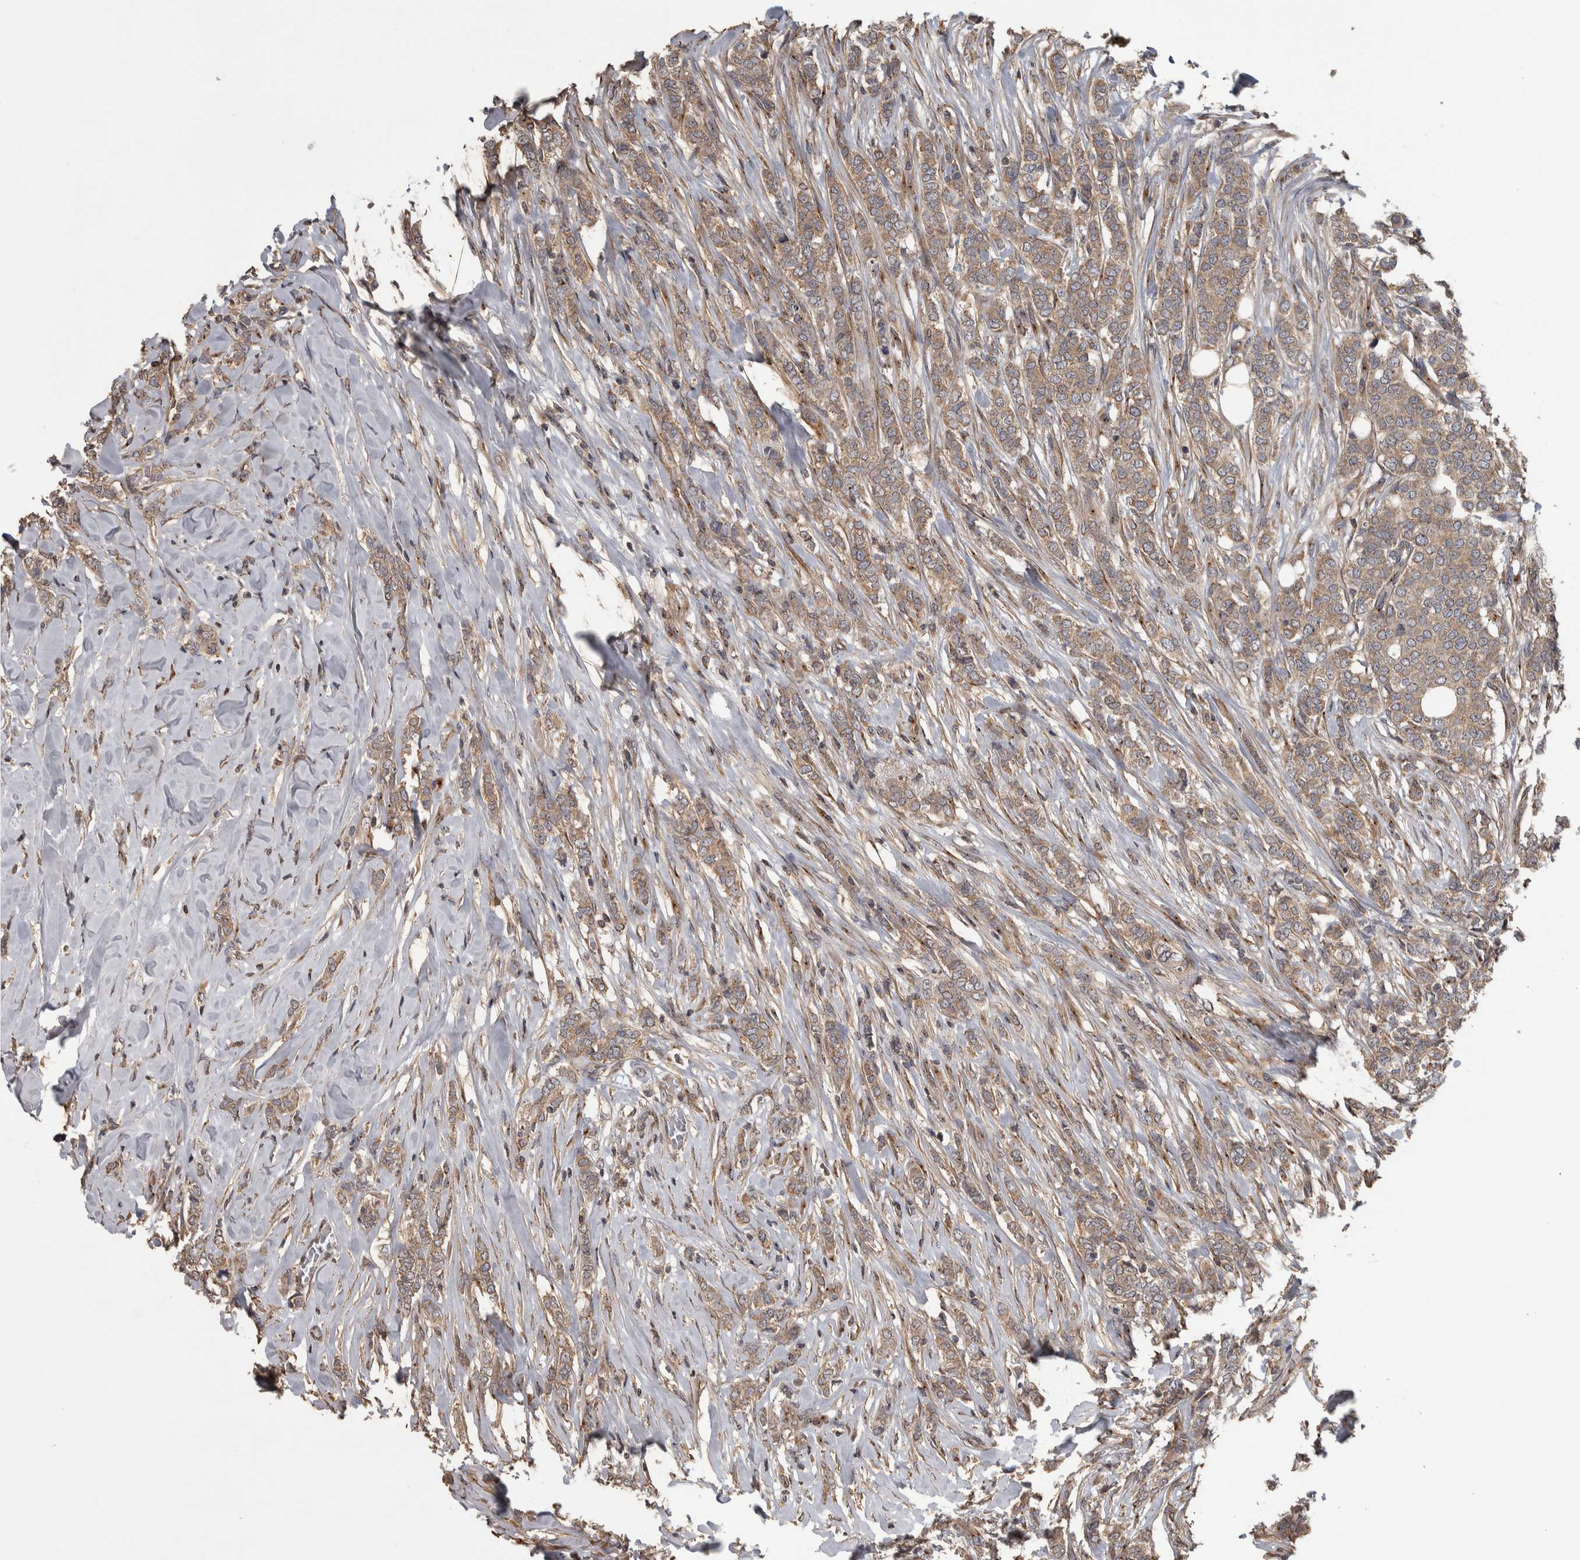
{"staining": {"intensity": "moderate", "quantity": ">75%", "location": "cytoplasmic/membranous"}, "tissue": "breast cancer", "cell_type": "Tumor cells", "image_type": "cancer", "snomed": [{"axis": "morphology", "description": "Lobular carcinoma"}, {"axis": "topography", "description": "Skin"}, {"axis": "topography", "description": "Breast"}], "caption": "This photomicrograph demonstrates IHC staining of lobular carcinoma (breast), with medium moderate cytoplasmic/membranous expression in about >75% of tumor cells.", "gene": "IFRD1", "patient": {"sex": "female", "age": 46}}